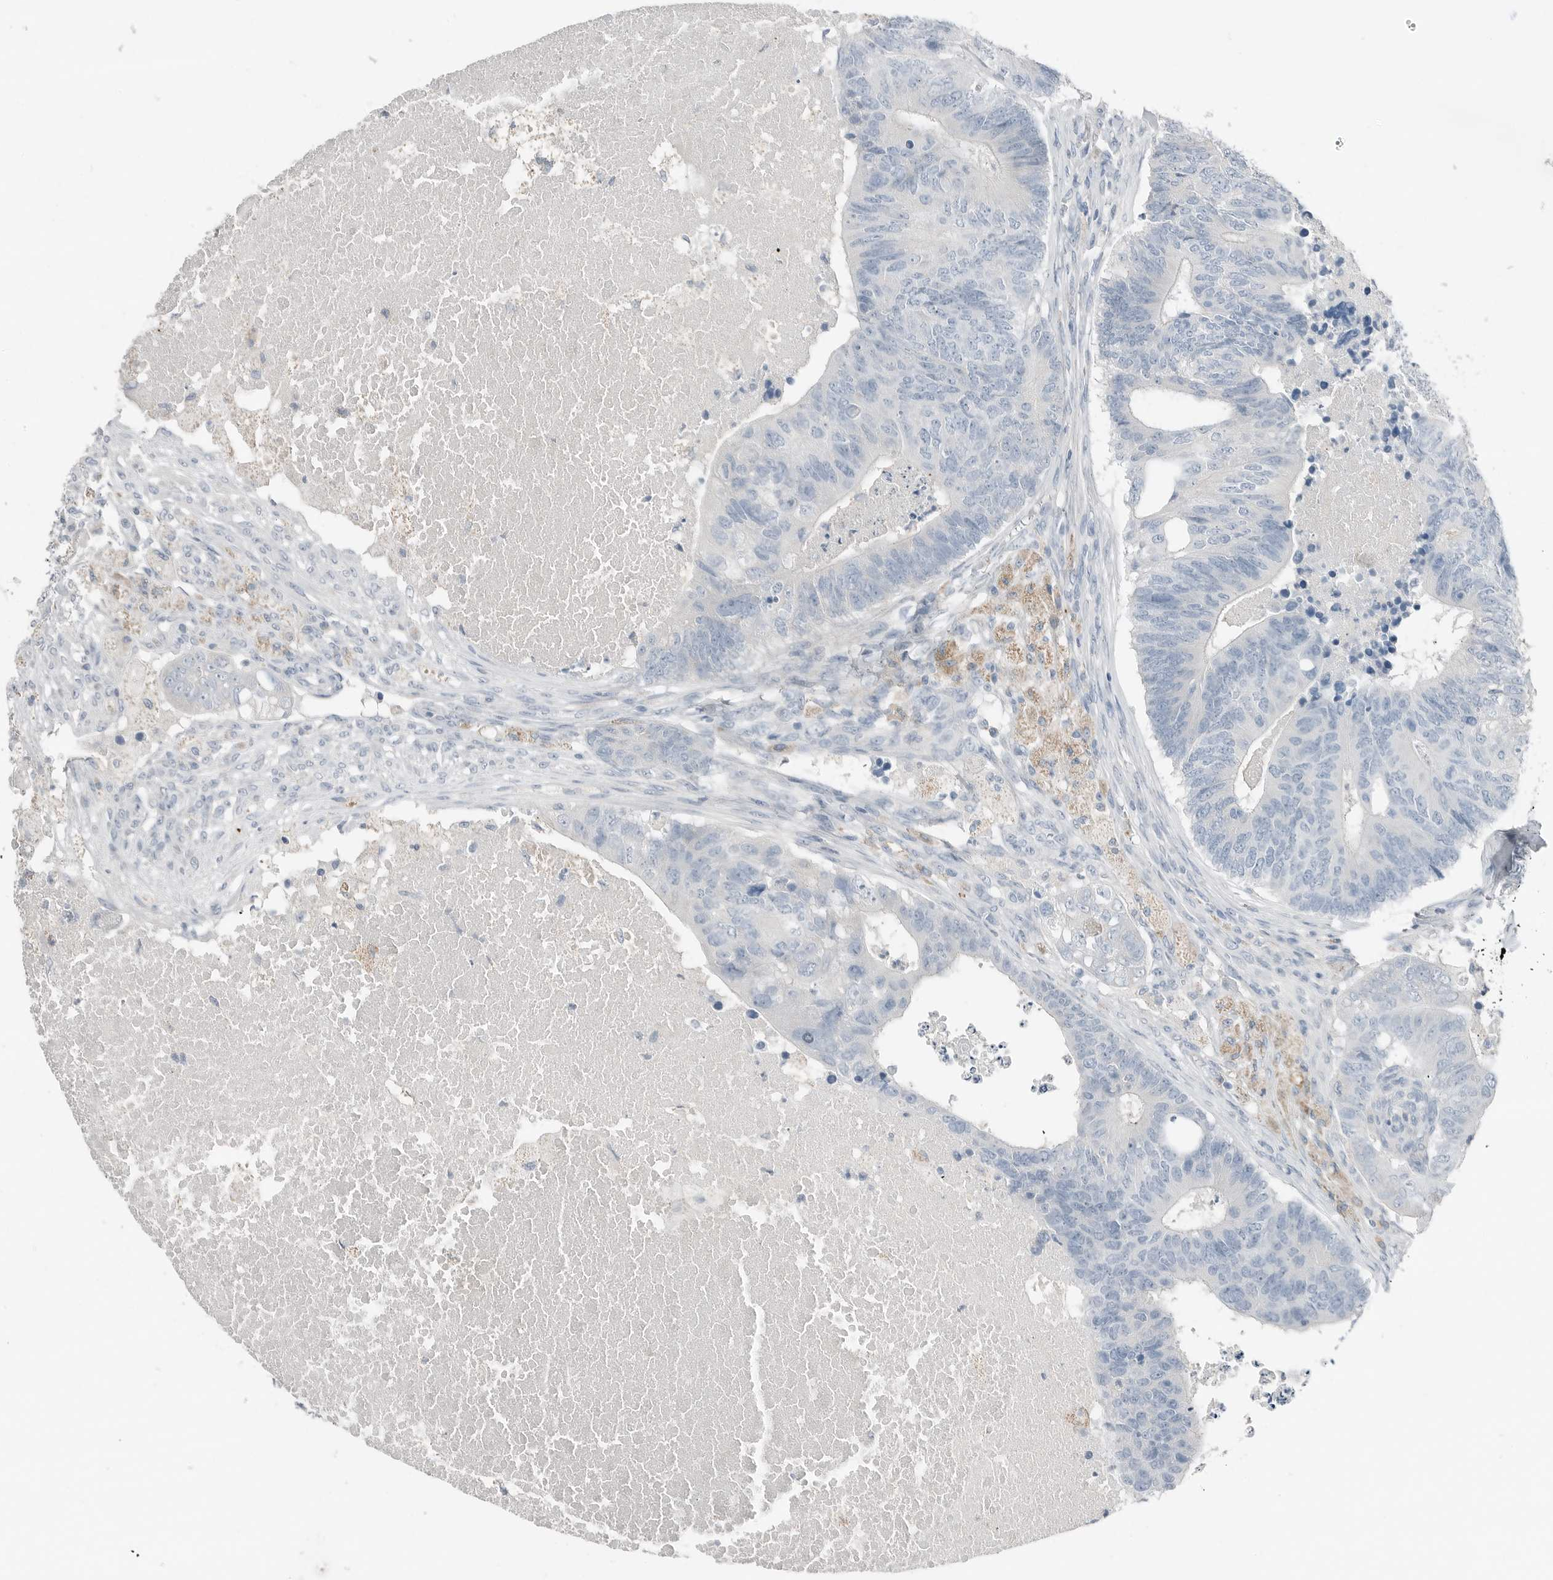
{"staining": {"intensity": "negative", "quantity": "none", "location": "none"}, "tissue": "colorectal cancer", "cell_type": "Tumor cells", "image_type": "cancer", "snomed": [{"axis": "morphology", "description": "Adenocarcinoma, NOS"}, {"axis": "topography", "description": "Colon"}], "caption": "Colorectal cancer was stained to show a protein in brown. There is no significant staining in tumor cells. Brightfield microscopy of IHC stained with DAB (brown) and hematoxylin (blue), captured at high magnification.", "gene": "SERPINB7", "patient": {"sex": "female", "age": 67}}